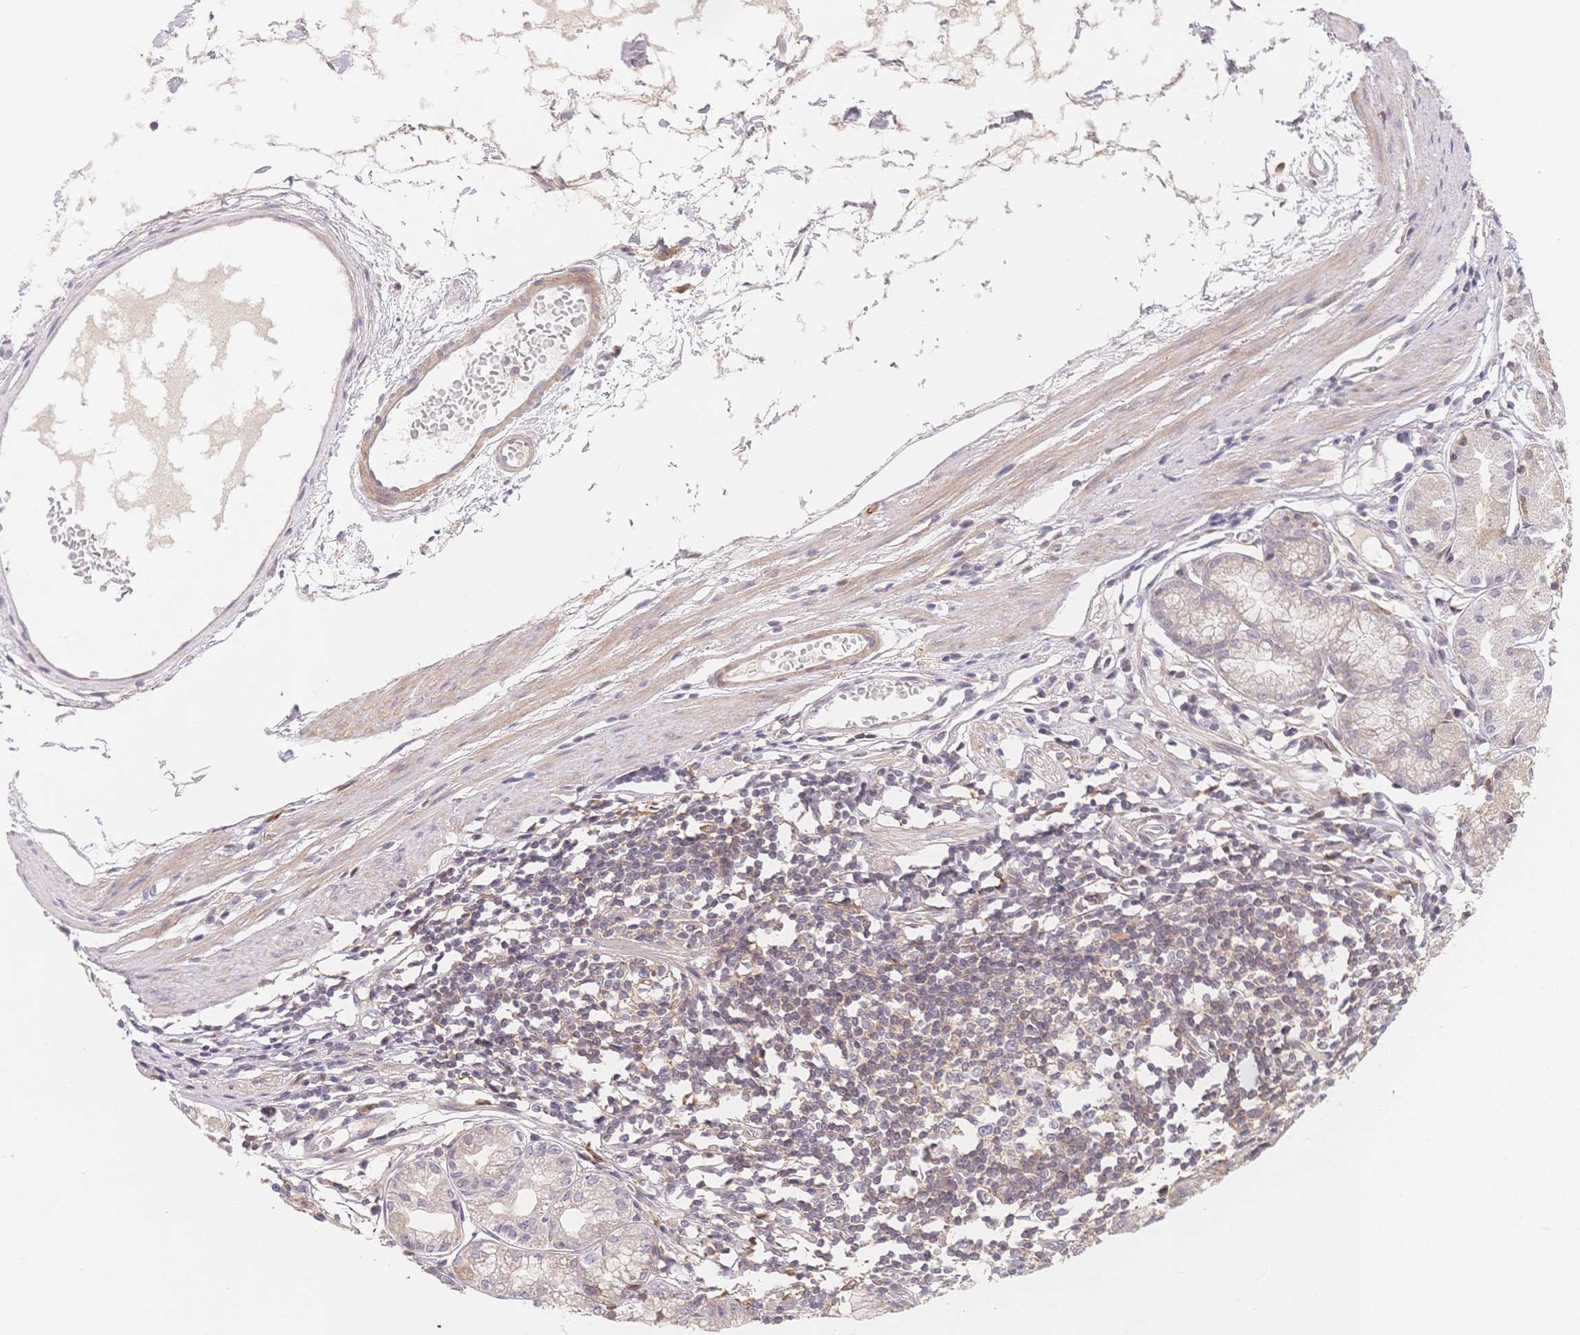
{"staining": {"intensity": "moderate", "quantity": "<25%", "location": "cytoplasmic/membranous"}, "tissue": "stomach", "cell_type": "Glandular cells", "image_type": "normal", "snomed": [{"axis": "morphology", "description": "Normal tissue, NOS"}, {"axis": "topography", "description": "Stomach"}], "caption": "Immunohistochemical staining of benign stomach exhibits moderate cytoplasmic/membranous protein positivity in approximately <25% of glandular cells.", "gene": "C12orf75", "patient": {"sex": "male", "age": 55}}